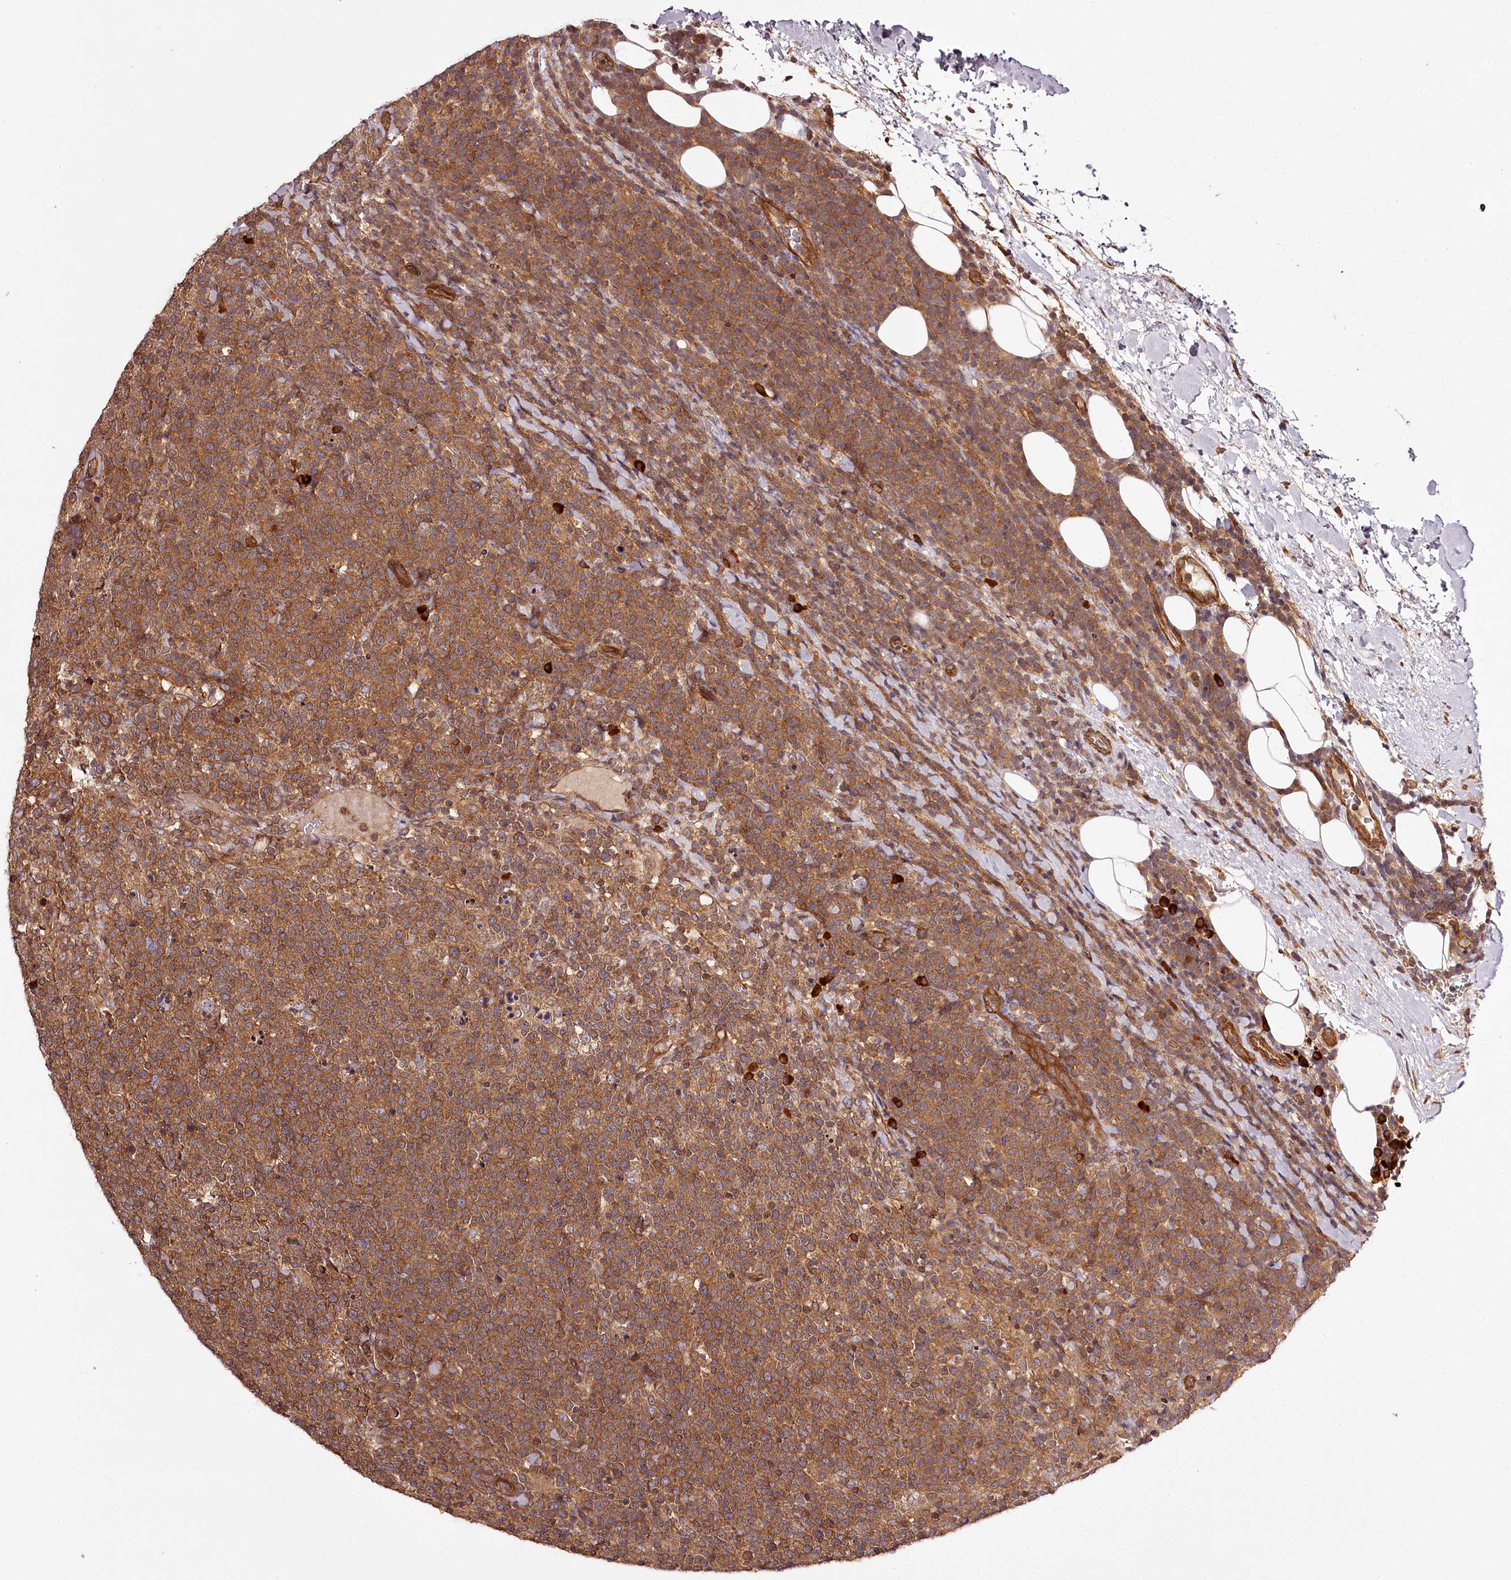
{"staining": {"intensity": "moderate", "quantity": ">75%", "location": "cytoplasmic/membranous"}, "tissue": "lymphoma", "cell_type": "Tumor cells", "image_type": "cancer", "snomed": [{"axis": "morphology", "description": "Malignant lymphoma, non-Hodgkin's type, High grade"}, {"axis": "topography", "description": "Lymph node"}], "caption": "An image of human high-grade malignant lymphoma, non-Hodgkin's type stained for a protein displays moderate cytoplasmic/membranous brown staining in tumor cells.", "gene": "TARS1", "patient": {"sex": "male", "age": 61}}